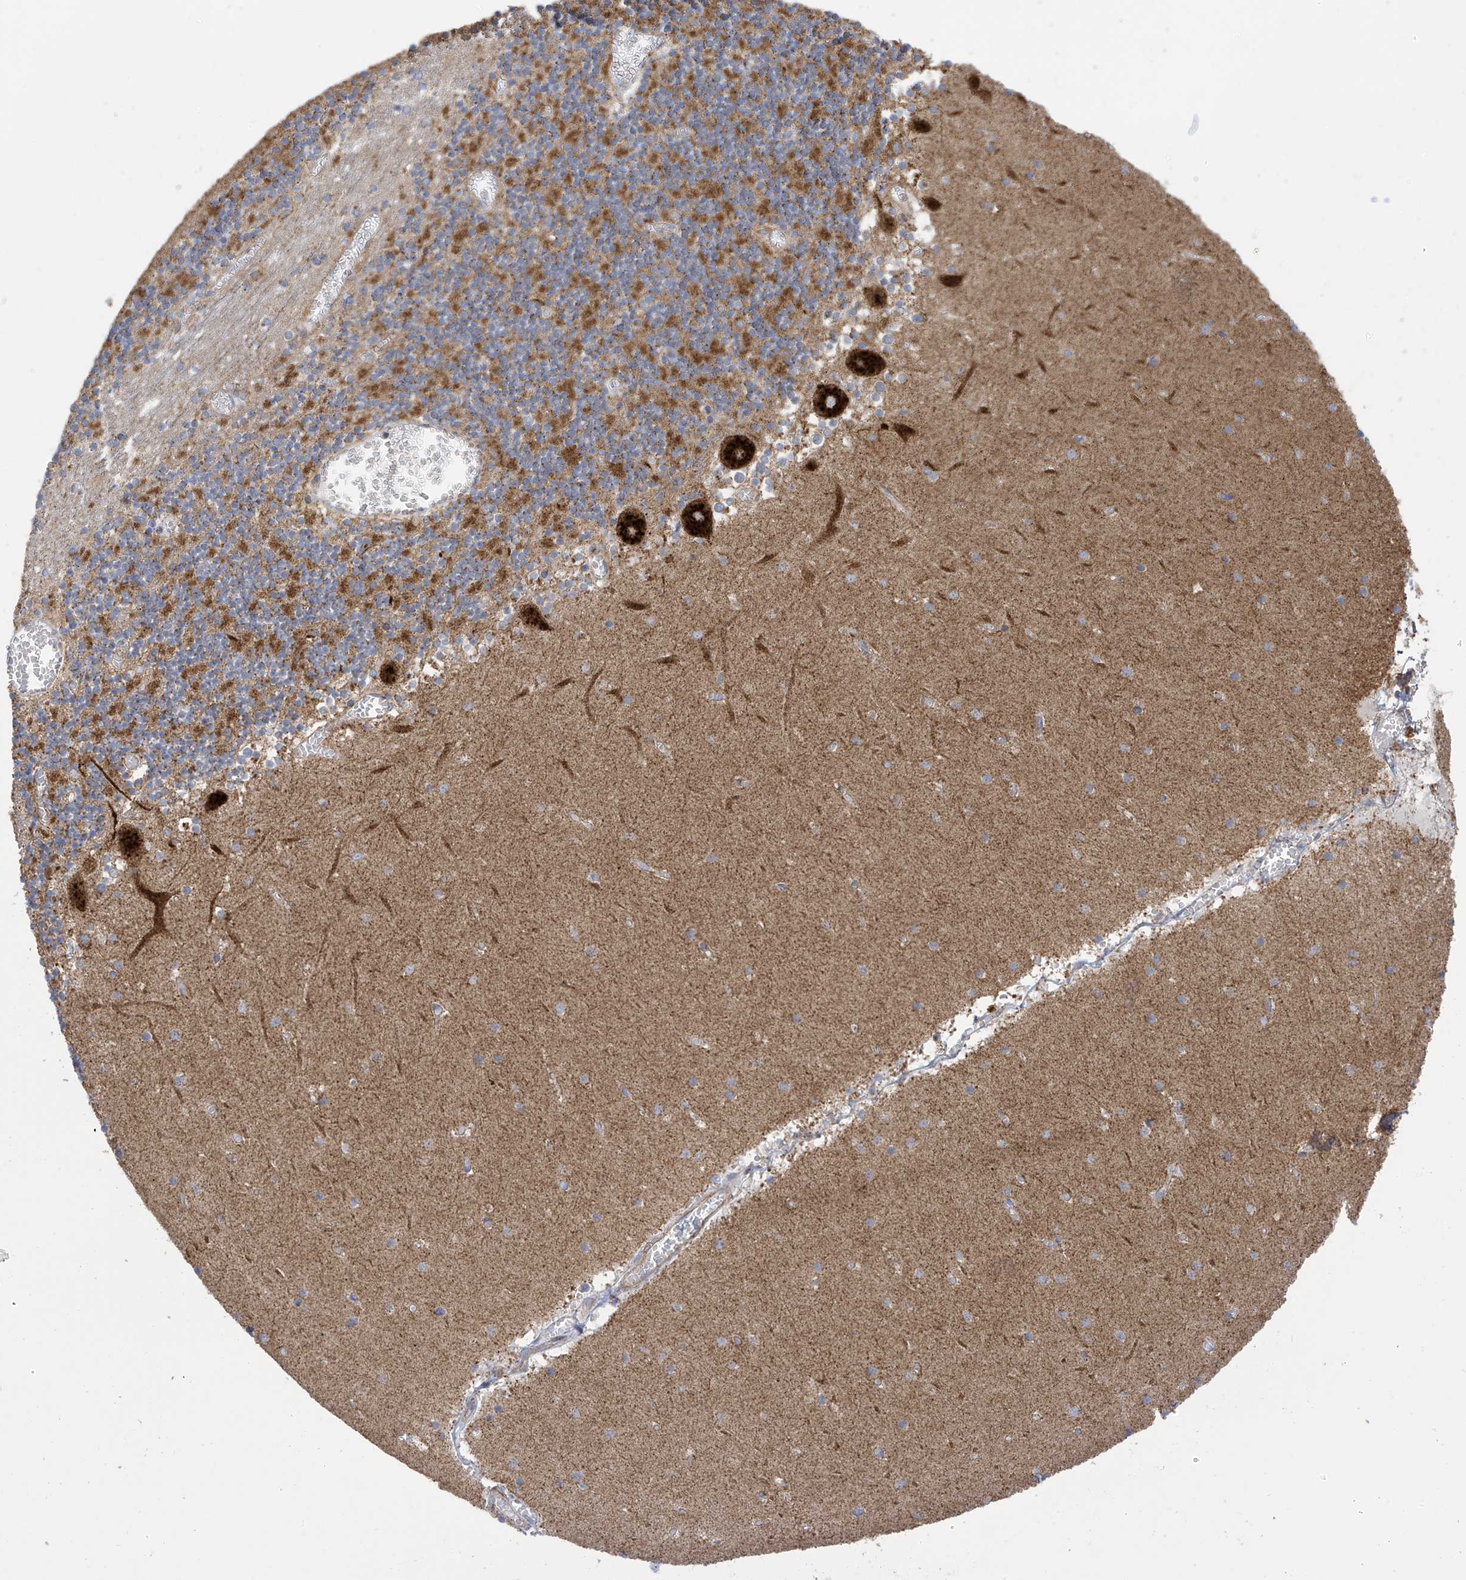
{"staining": {"intensity": "weak", "quantity": ">75%", "location": "cytoplasmic/membranous"}, "tissue": "cerebellum", "cell_type": "Cells in granular layer", "image_type": "normal", "snomed": [{"axis": "morphology", "description": "Normal tissue, NOS"}, {"axis": "topography", "description": "Cerebellum"}], "caption": "High-magnification brightfield microscopy of unremarkable cerebellum stained with DAB (brown) and counterstained with hematoxylin (blue). cells in granular layer exhibit weak cytoplasmic/membranous expression is appreciated in about>75% of cells.", "gene": "ITM2B", "patient": {"sex": "female", "age": 28}}